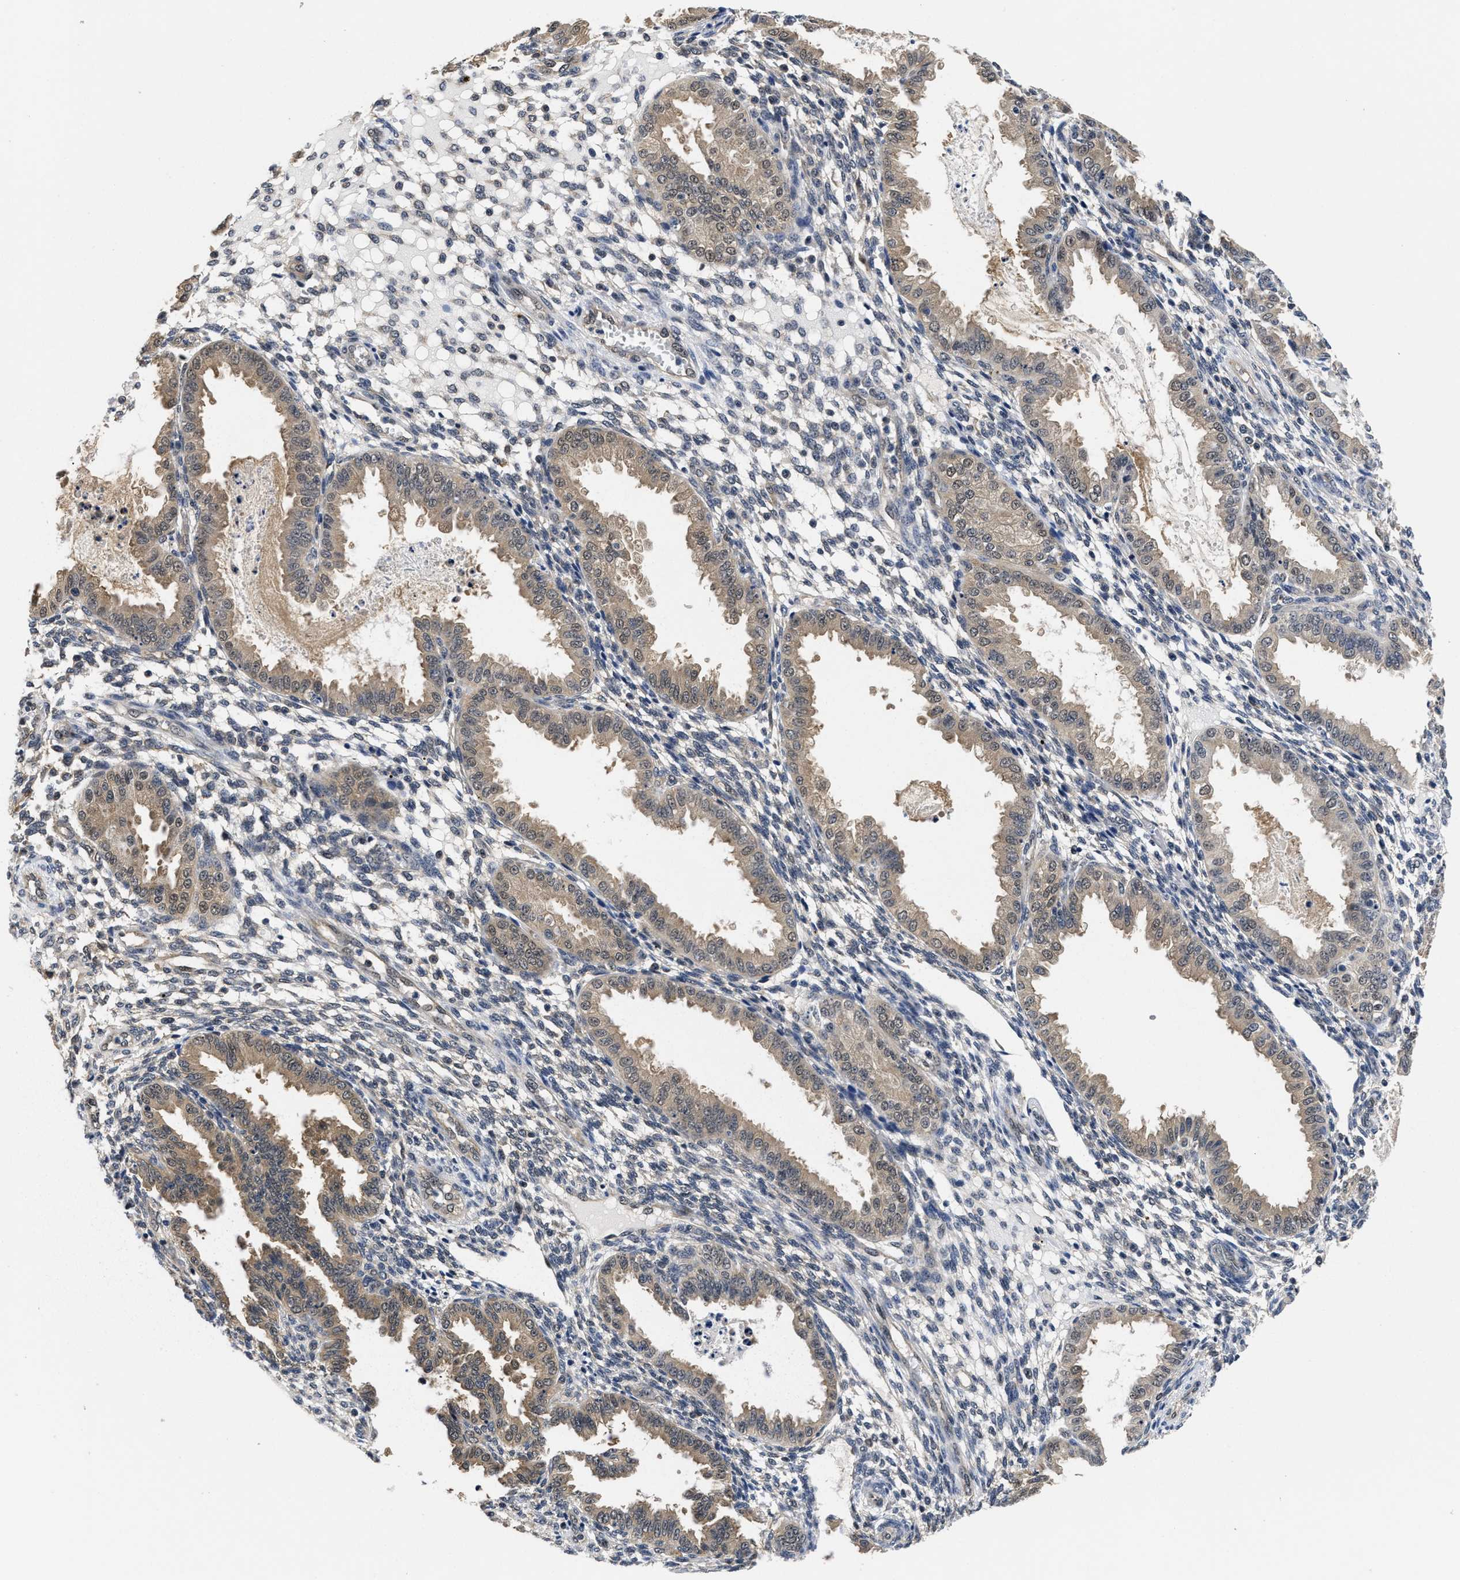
{"staining": {"intensity": "weak", "quantity": "<25%", "location": "cytoplasmic/membranous"}, "tissue": "endometrium", "cell_type": "Cells in endometrial stroma", "image_type": "normal", "snomed": [{"axis": "morphology", "description": "Normal tissue, NOS"}, {"axis": "topography", "description": "Endometrium"}], "caption": "Histopathology image shows no protein staining in cells in endometrial stroma of benign endometrium.", "gene": "MCOLN2", "patient": {"sex": "female", "age": 33}}